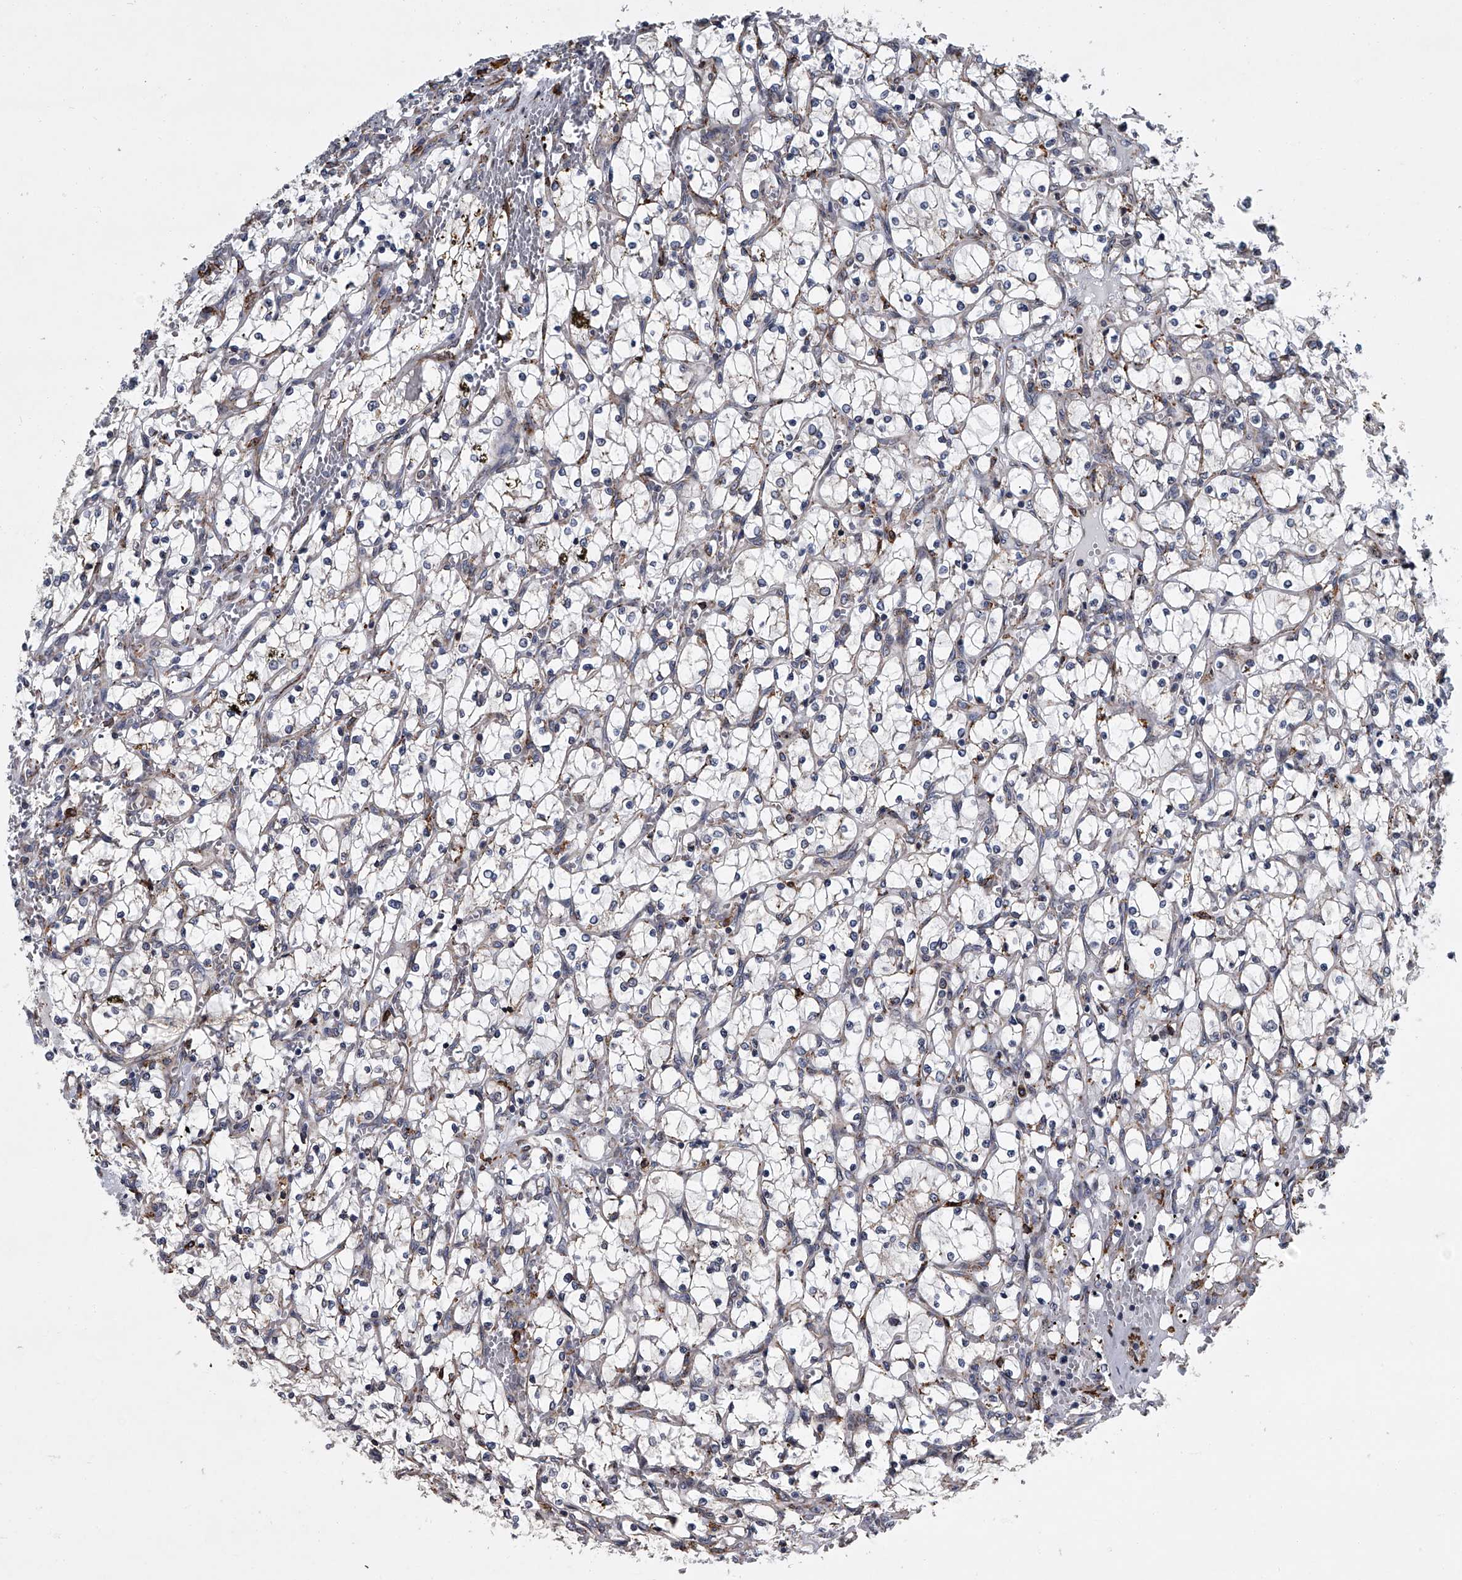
{"staining": {"intensity": "negative", "quantity": "none", "location": "none"}, "tissue": "renal cancer", "cell_type": "Tumor cells", "image_type": "cancer", "snomed": [{"axis": "morphology", "description": "Adenocarcinoma, NOS"}, {"axis": "topography", "description": "Kidney"}], "caption": "Tumor cells are negative for brown protein staining in renal adenocarcinoma. The staining is performed using DAB brown chromogen with nuclei counter-stained in using hematoxylin.", "gene": "TMEM63C", "patient": {"sex": "female", "age": 69}}